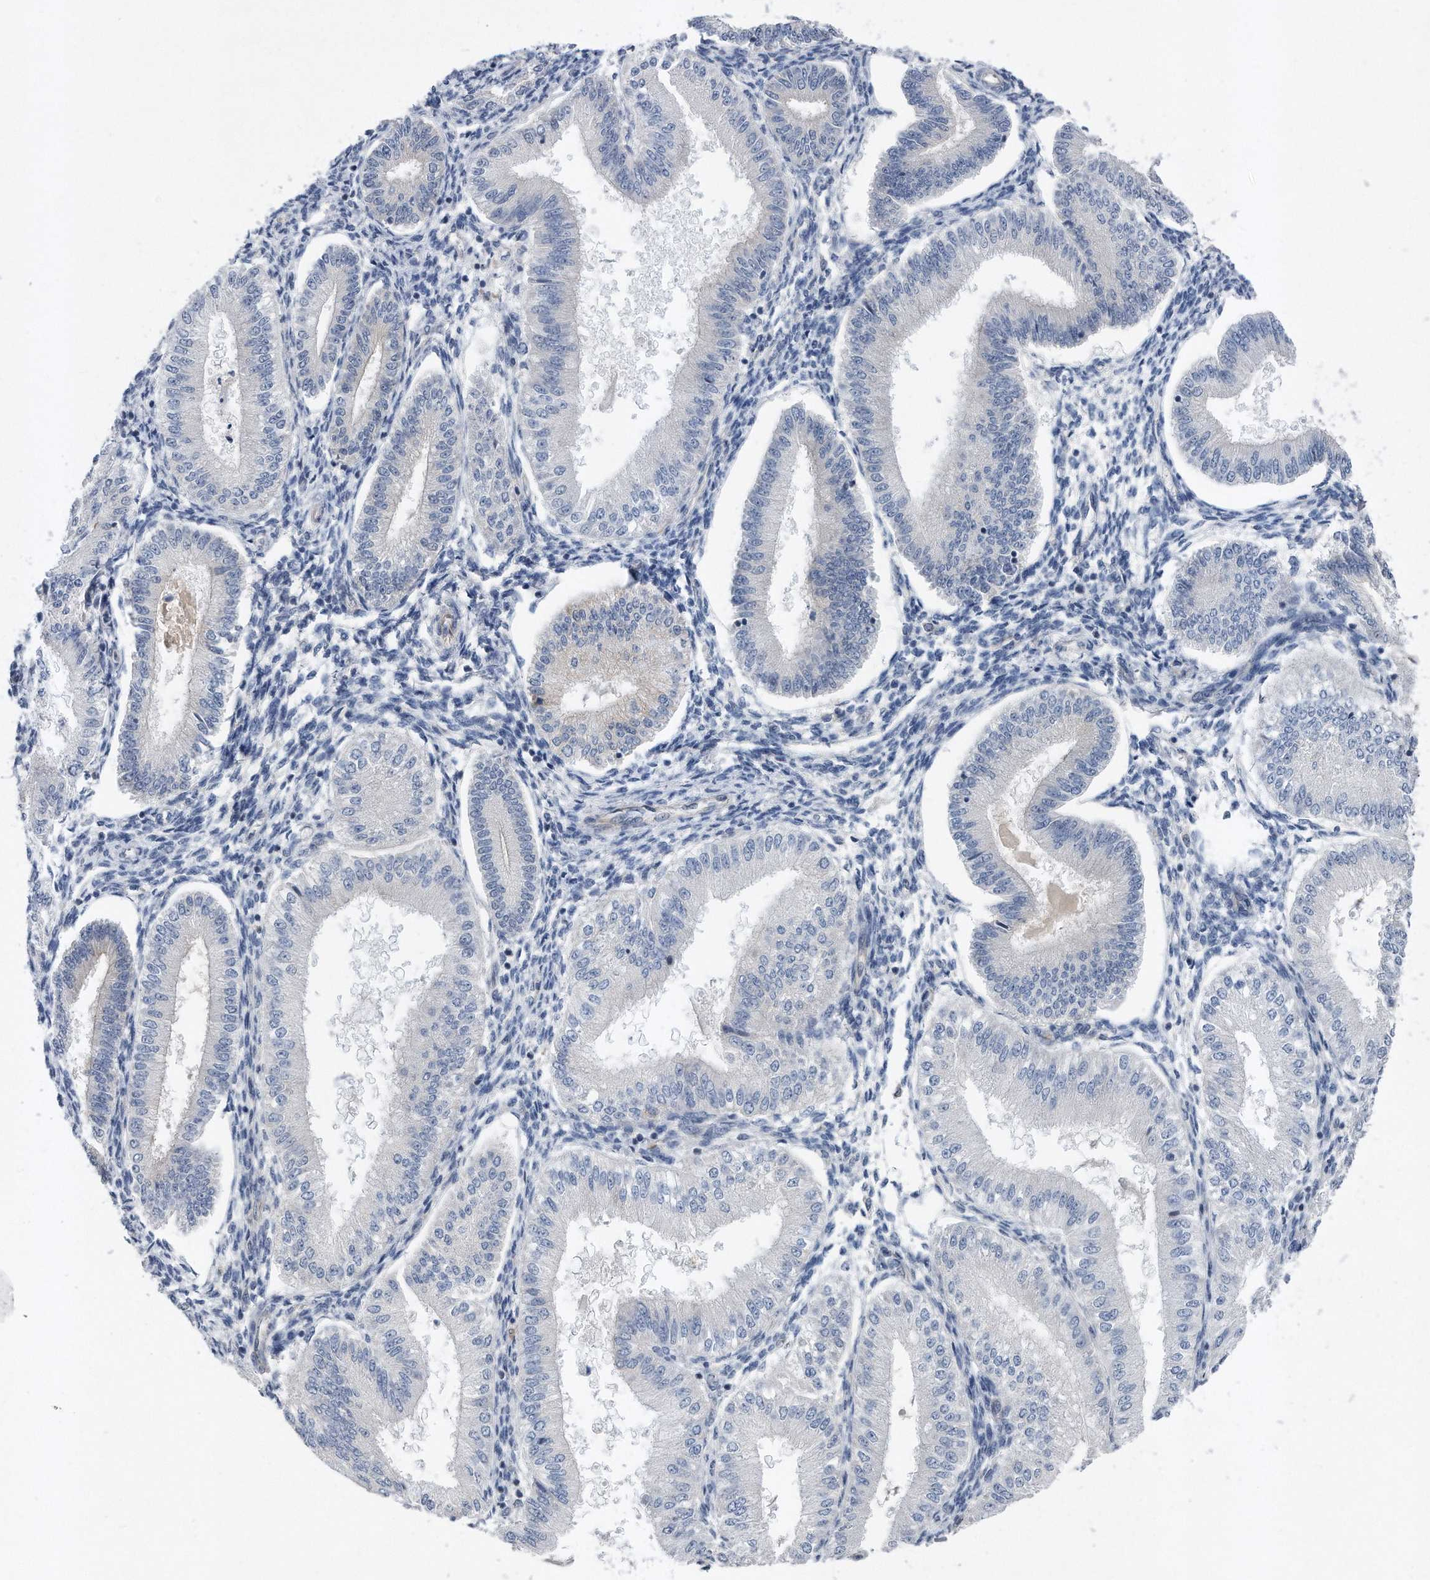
{"staining": {"intensity": "negative", "quantity": "none", "location": "none"}, "tissue": "endometrium", "cell_type": "Cells in endometrial stroma", "image_type": "normal", "snomed": [{"axis": "morphology", "description": "Normal tissue, NOS"}, {"axis": "topography", "description": "Endometrium"}], "caption": "Immunohistochemical staining of unremarkable human endometrium displays no significant positivity in cells in endometrial stroma. Nuclei are stained in blue.", "gene": "TP53INP1", "patient": {"sex": "female", "age": 39}}